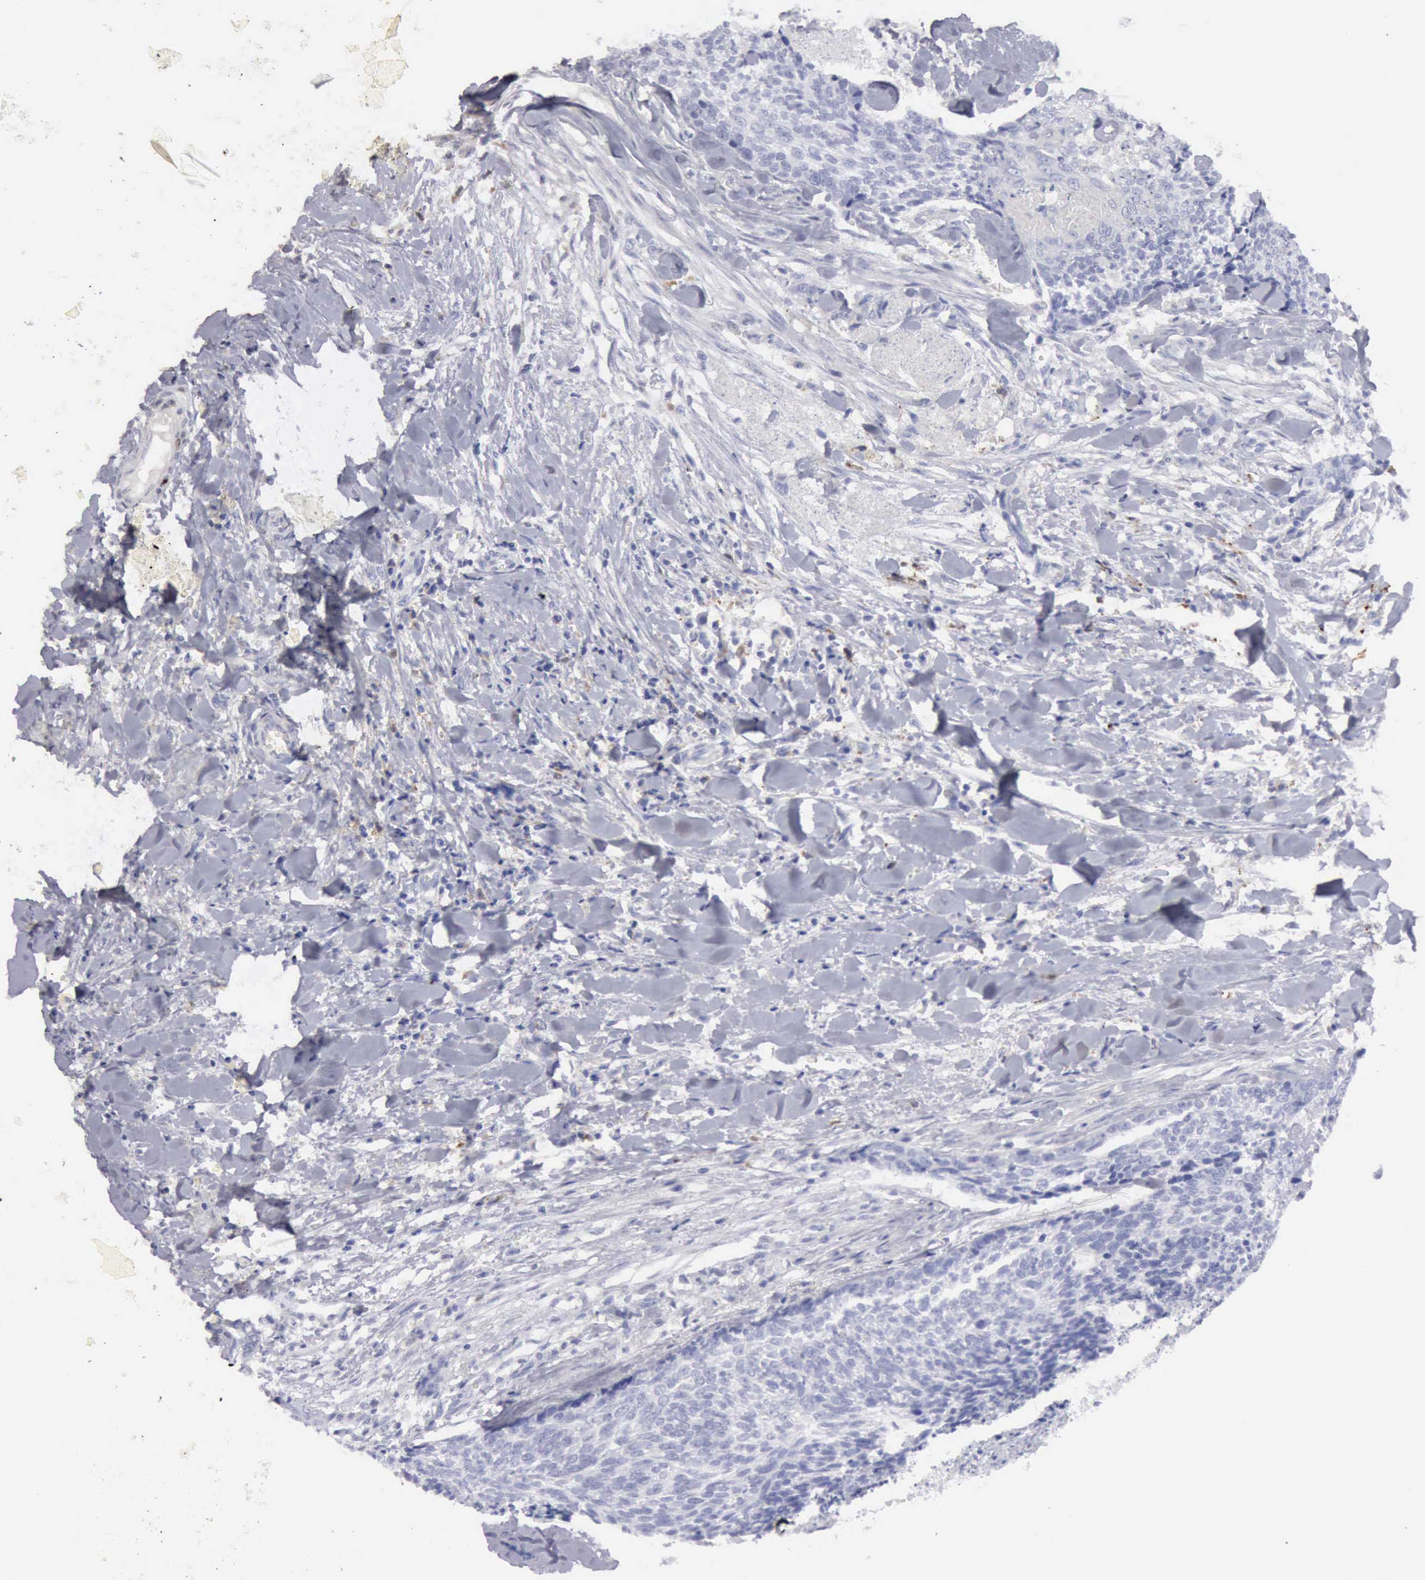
{"staining": {"intensity": "negative", "quantity": "none", "location": "none"}, "tissue": "head and neck cancer", "cell_type": "Tumor cells", "image_type": "cancer", "snomed": [{"axis": "morphology", "description": "Squamous cell carcinoma, NOS"}, {"axis": "topography", "description": "Salivary gland"}, {"axis": "topography", "description": "Head-Neck"}], "caption": "High power microscopy image of an immunohistochemistry image of head and neck cancer, revealing no significant expression in tumor cells.", "gene": "CTSS", "patient": {"sex": "male", "age": 70}}